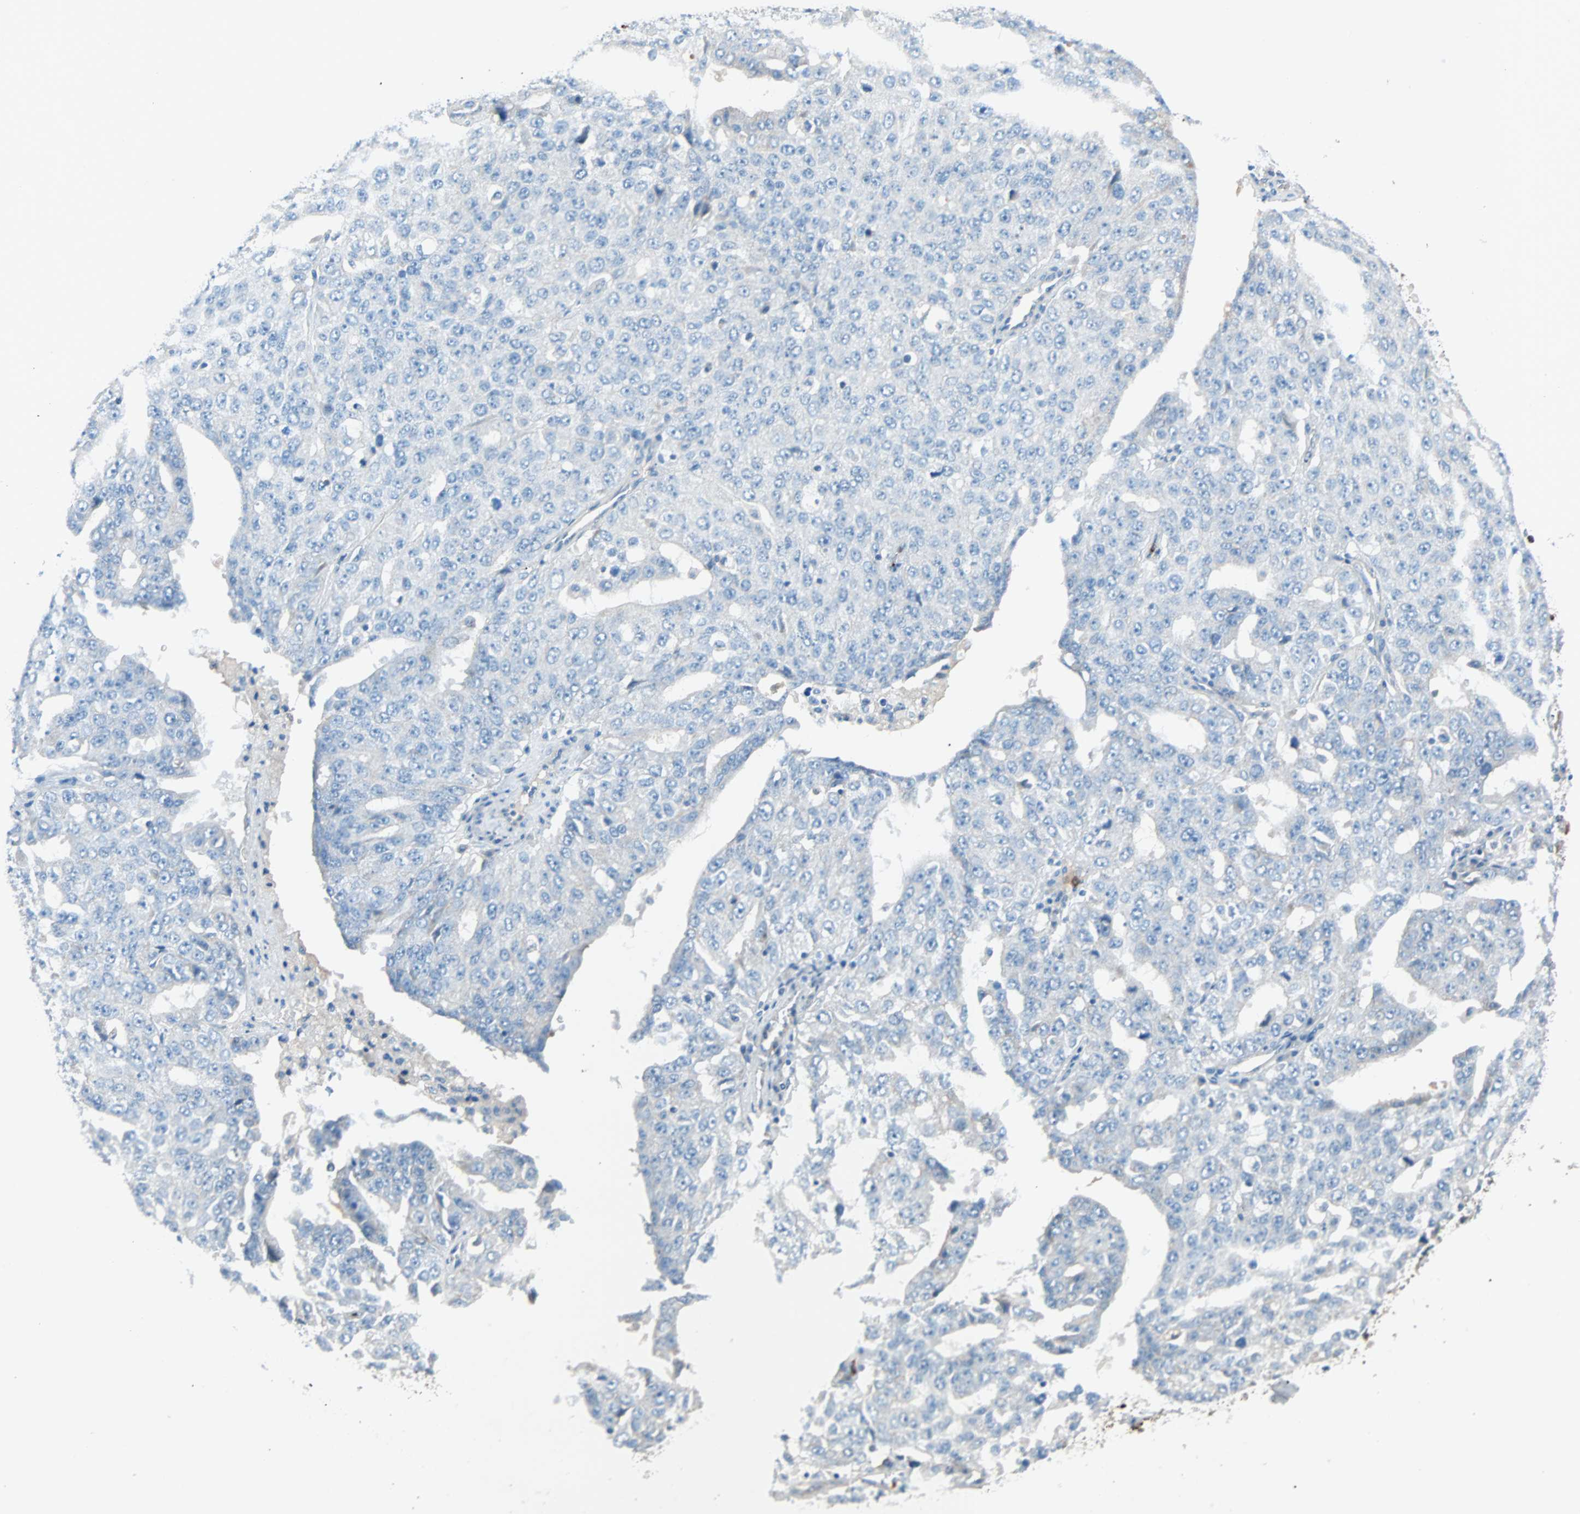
{"staining": {"intensity": "weak", "quantity": "25%-75%", "location": "cytoplasmic/membranous"}, "tissue": "ovarian cancer", "cell_type": "Tumor cells", "image_type": "cancer", "snomed": [{"axis": "morphology", "description": "Carcinoma, endometroid"}, {"axis": "topography", "description": "Ovary"}], "caption": "Immunohistochemistry micrograph of ovarian cancer stained for a protein (brown), which displays low levels of weak cytoplasmic/membranous staining in about 25%-75% of tumor cells.", "gene": "LY6G6F", "patient": {"sex": "female", "age": 62}}